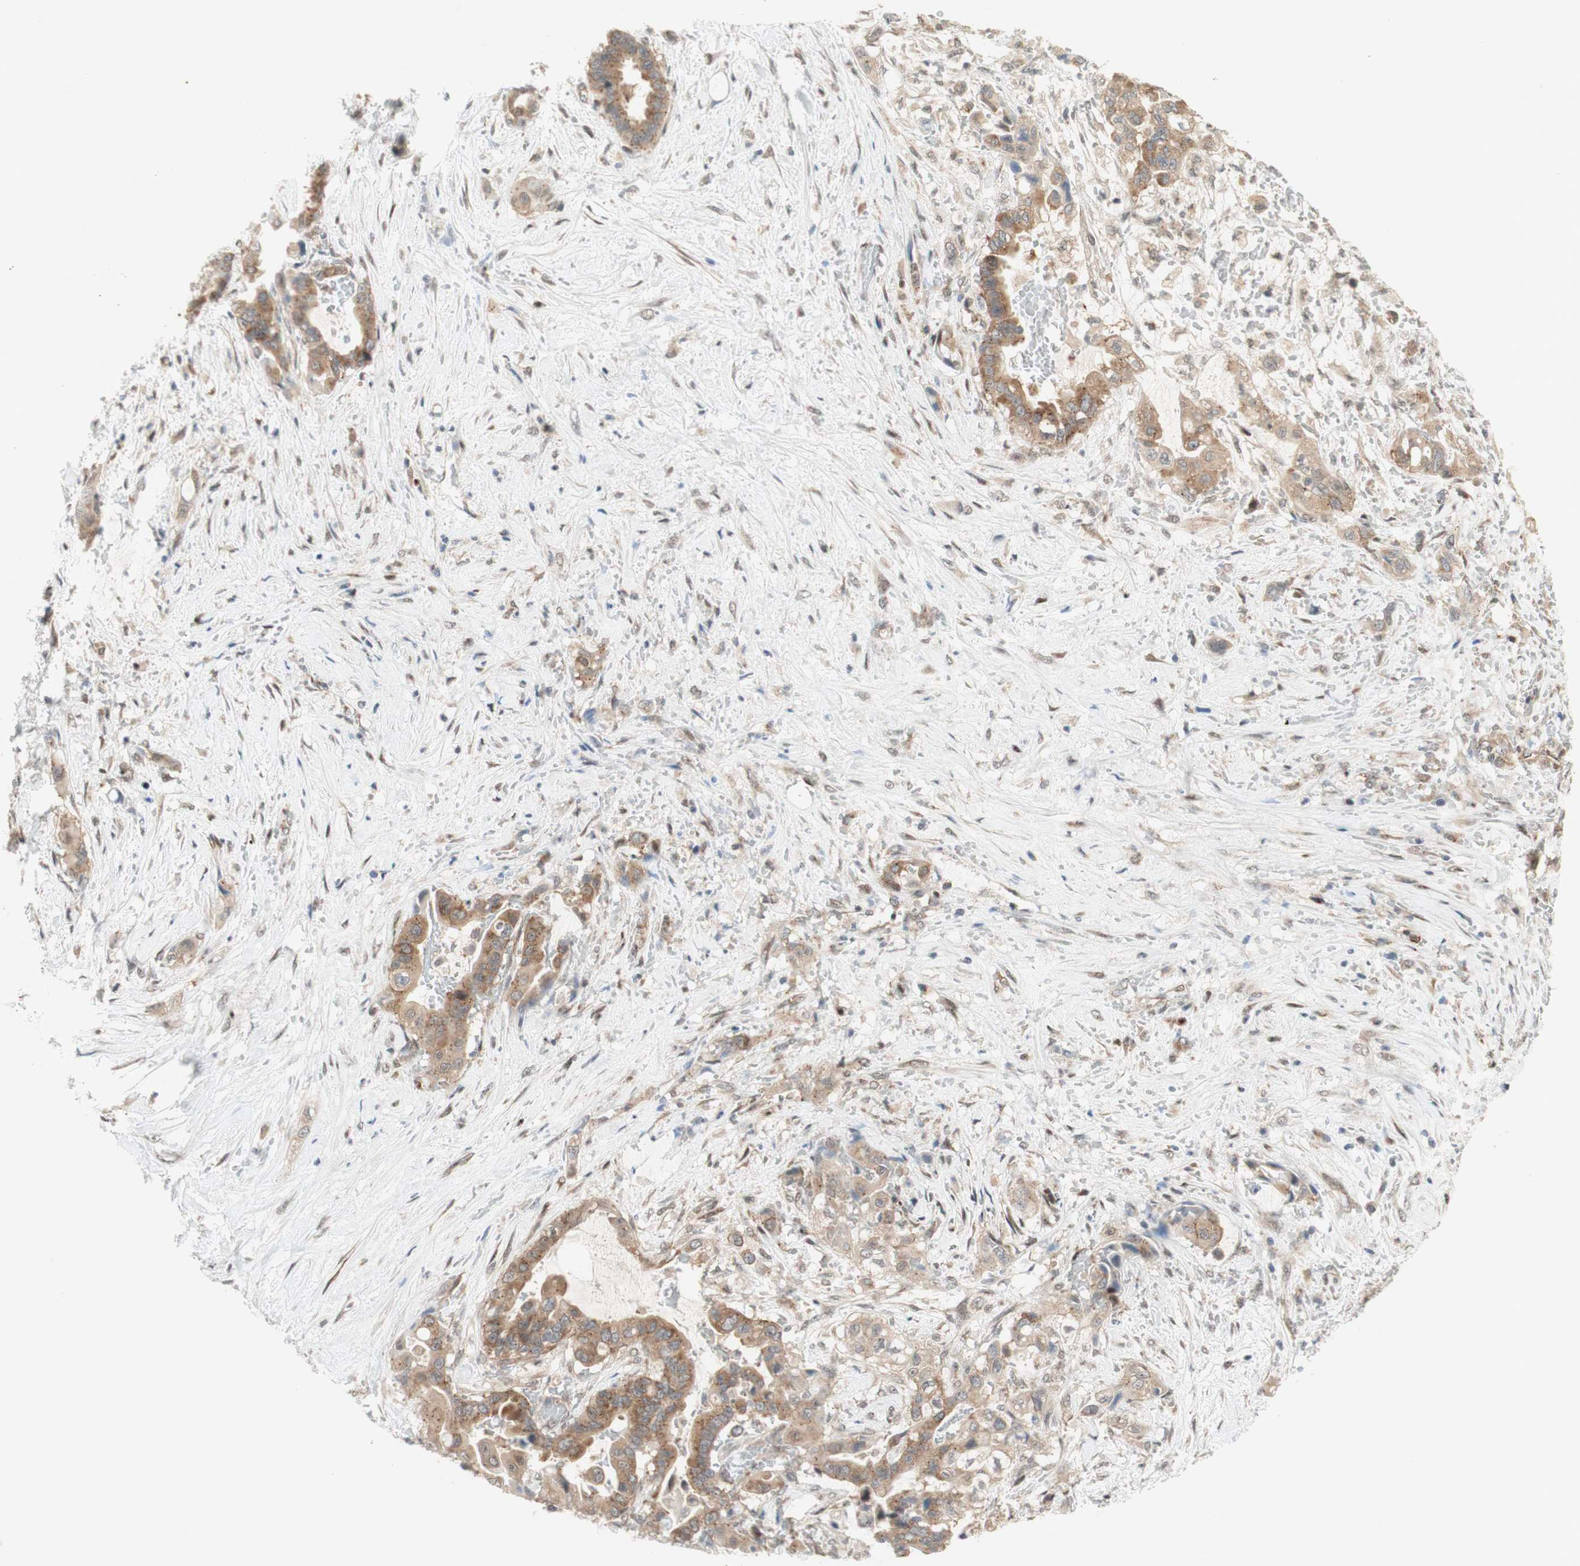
{"staining": {"intensity": "moderate", "quantity": ">75%", "location": "cytoplasmic/membranous"}, "tissue": "liver cancer", "cell_type": "Tumor cells", "image_type": "cancer", "snomed": [{"axis": "morphology", "description": "Cholangiocarcinoma"}, {"axis": "topography", "description": "Liver"}], "caption": "Moderate cytoplasmic/membranous protein staining is identified in about >75% of tumor cells in liver cholangiocarcinoma.", "gene": "CYLD", "patient": {"sex": "female", "age": 61}}